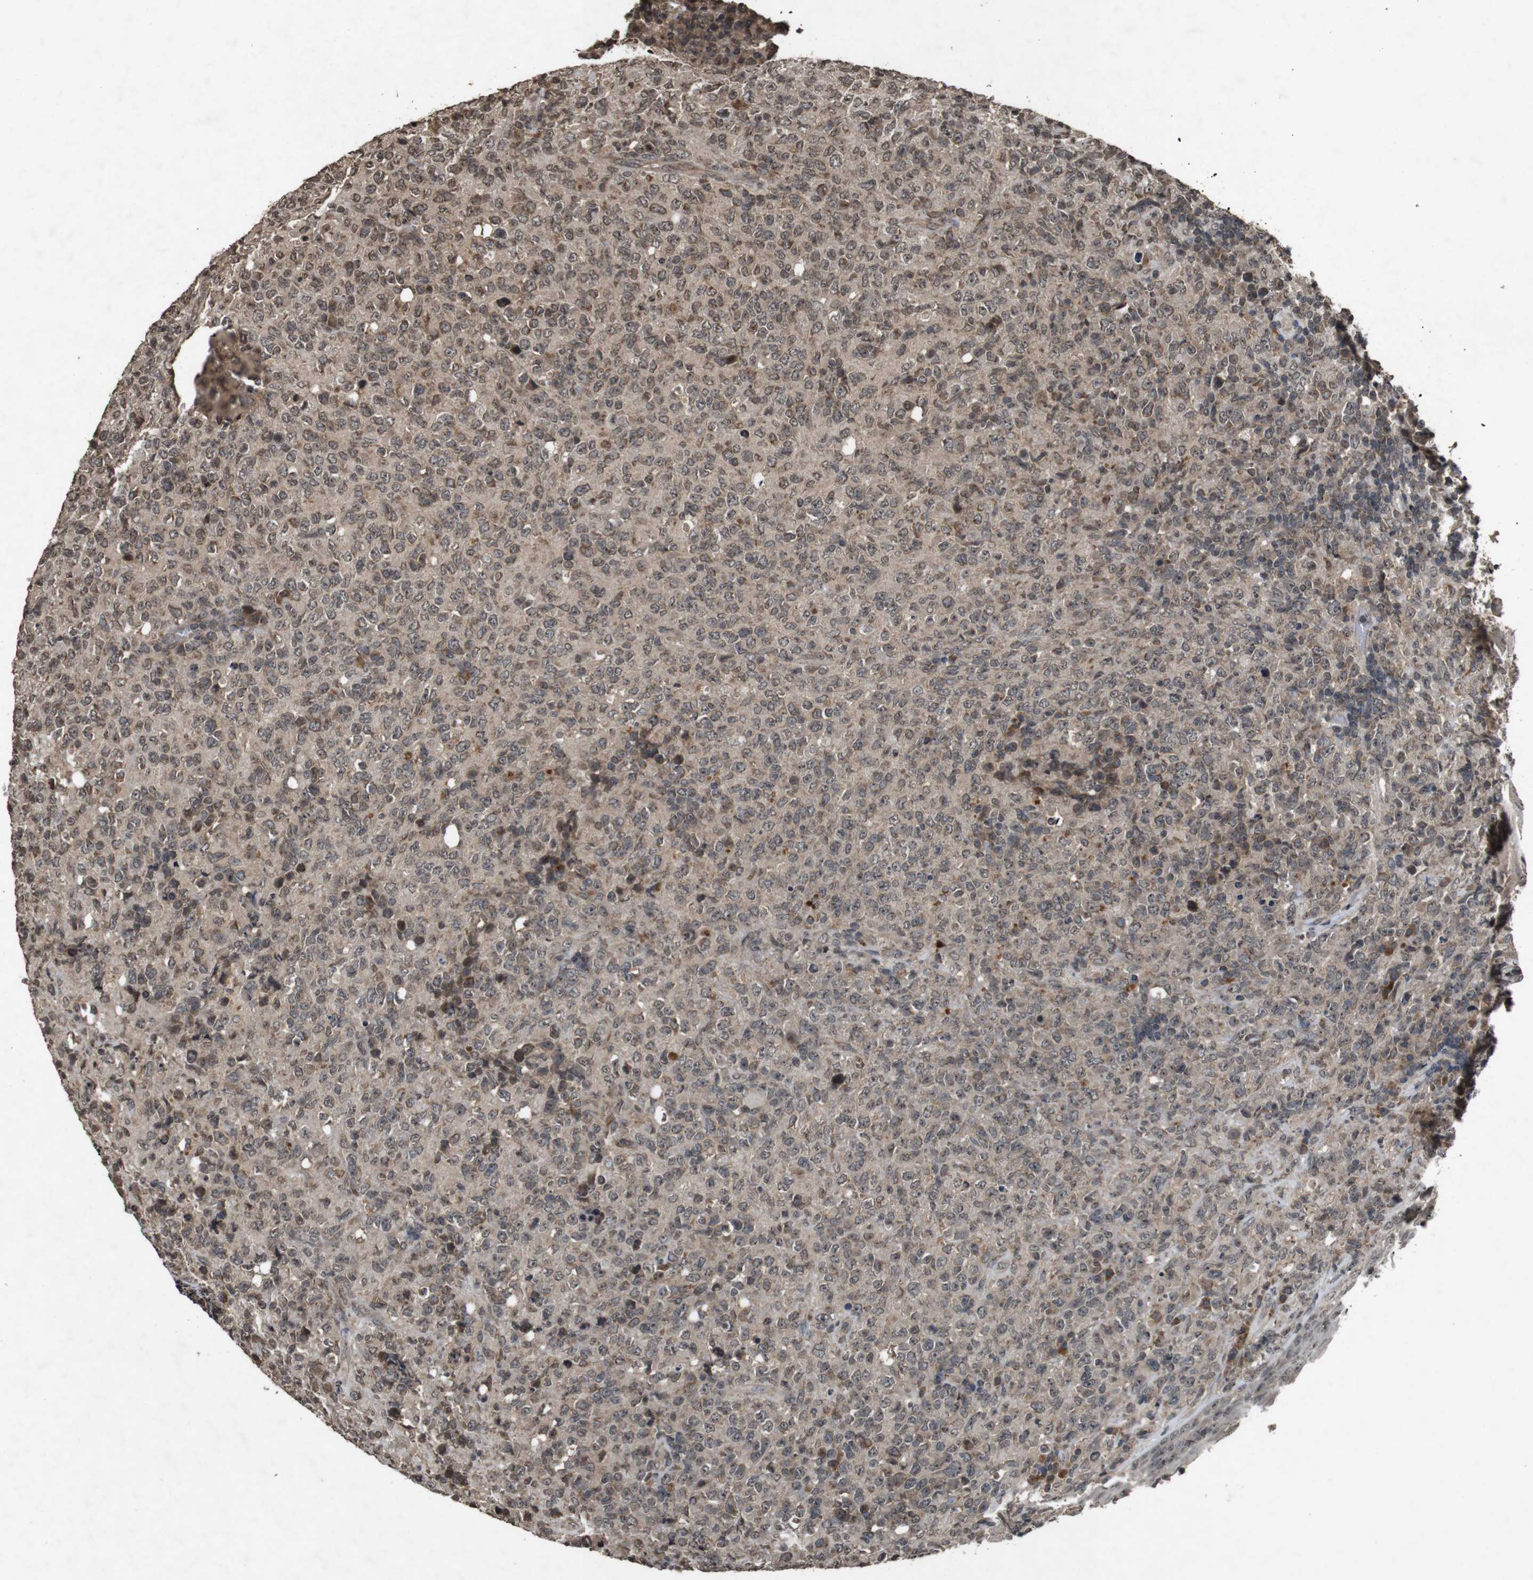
{"staining": {"intensity": "weak", "quantity": "<25%", "location": "cytoplasmic/membranous,nuclear"}, "tissue": "lymphoma", "cell_type": "Tumor cells", "image_type": "cancer", "snomed": [{"axis": "morphology", "description": "Malignant lymphoma, non-Hodgkin's type, High grade"}, {"axis": "topography", "description": "Tonsil"}], "caption": "Tumor cells show no significant expression in lymphoma.", "gene": "SORL1", "patient": {"sex": "female", "age": 36}}